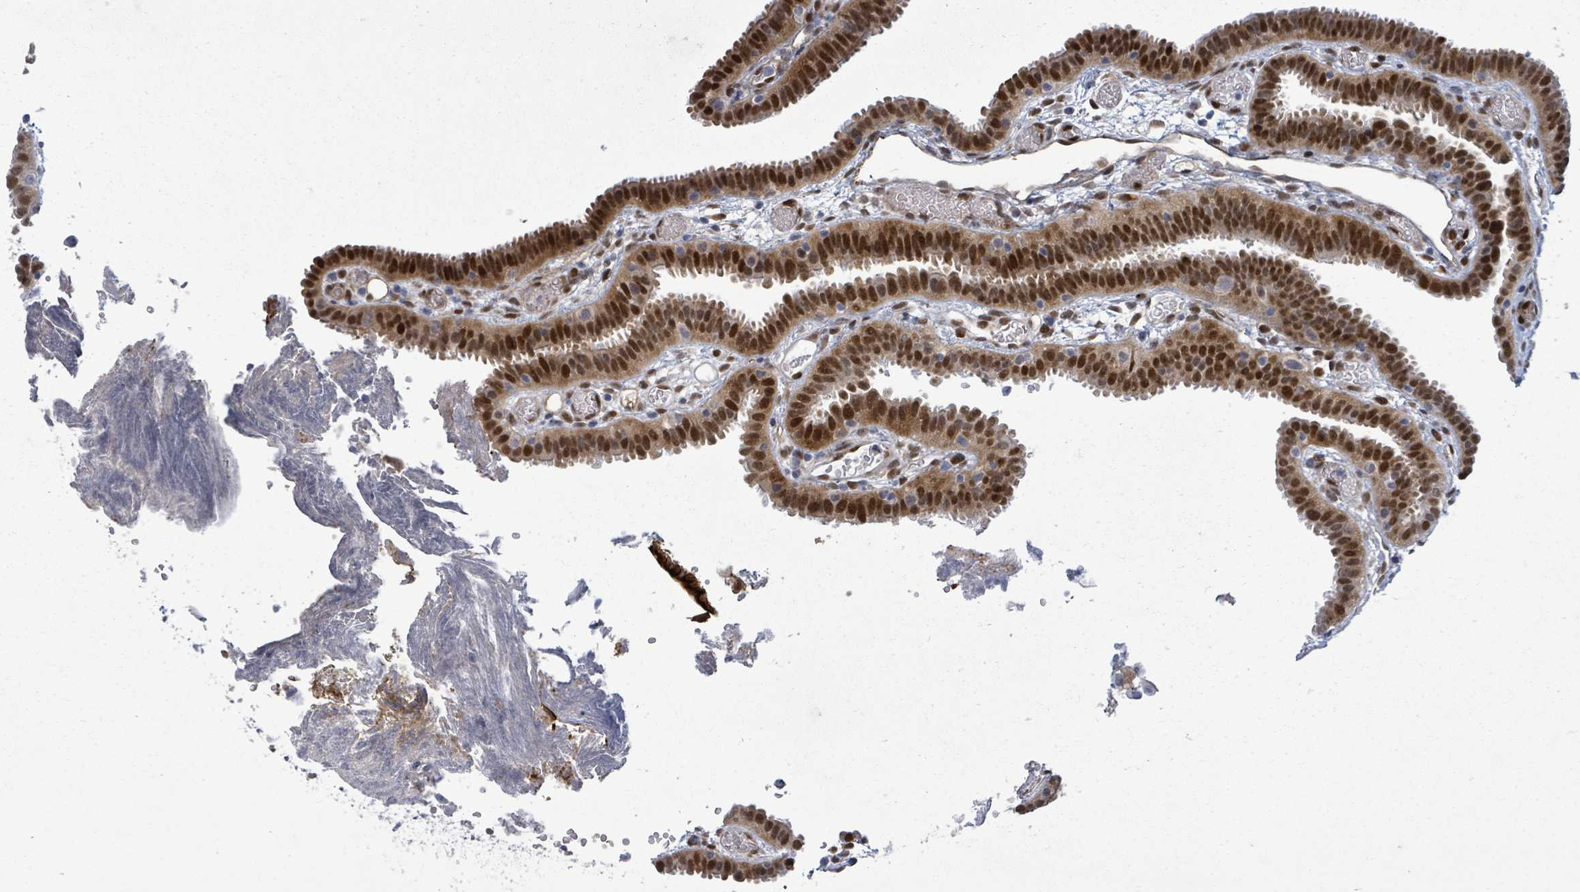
{"staining": {"intensity": "moderate", "quantity": ">75%", "location": "nuclear"}, "tissue": "fallopian tube", "cell_type": "Glandular cells", "image_type": "normal", "snomed": [{"axis": "morphology", "description": "Normal tissue, NOS"}, {"axis": "topography", "description": "Fallopian tube"}], "caption": "Immunohistochemical staining of unremarkable fallopian tube exhibits moderate nuclear protein staining in approximately >75% of glandular cells.", "gene": "TUSC1", "patient": {"sex": "female", "age": 37}}